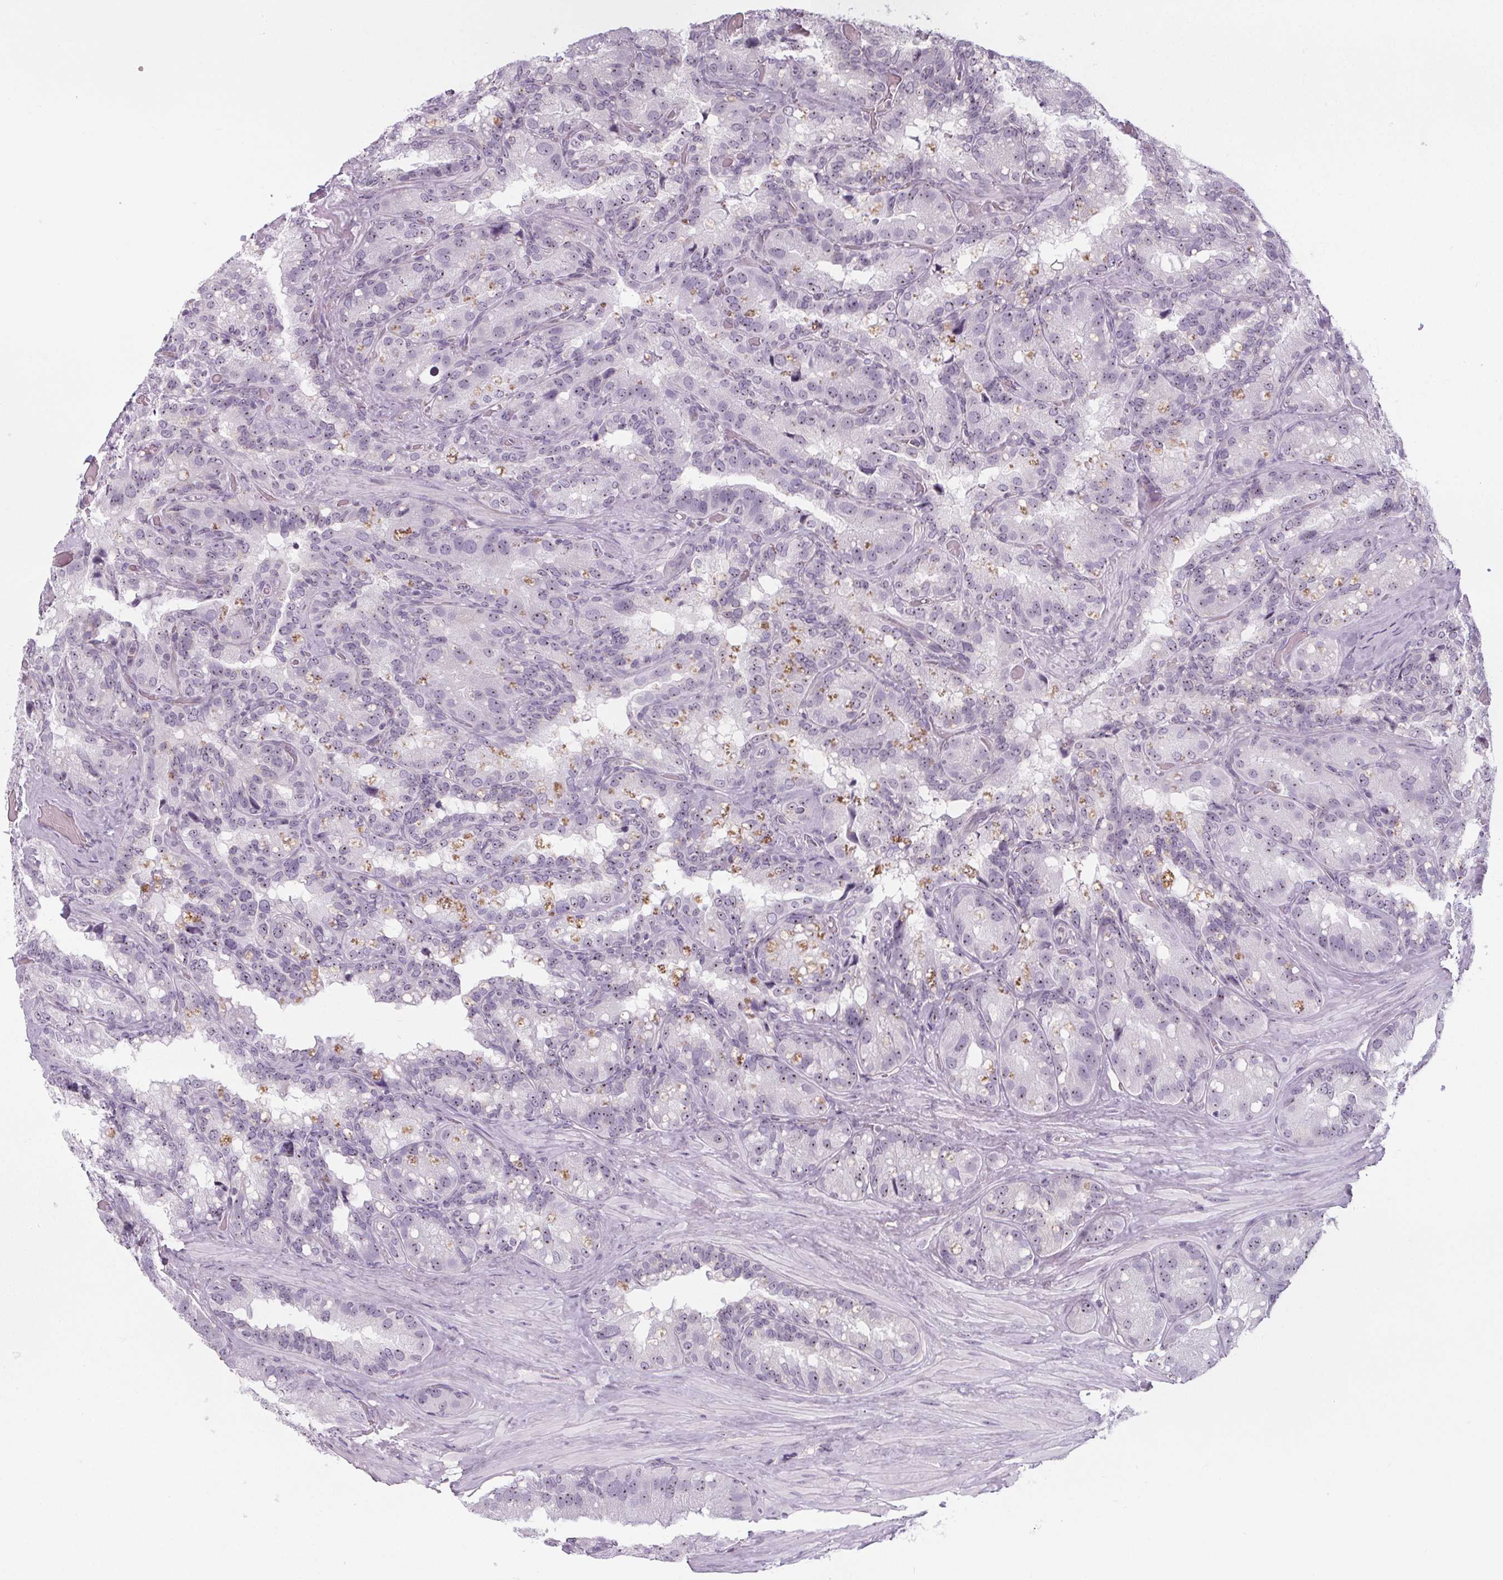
{"staining": {"intensity": "weak", "quantity": "<25%", "location": "nuclear"}, "tissue": "seminal vesicle", "cell_type": "Glandular cells", "image_type": "normal", "snomed": [{"axis": "morphology", "description": "Normal tissue, NOS"}, {"axis": "topography", "description": "Seminal veicle"}], "caption": "This is a micrograph of IHC staining of benign seminal vesicle, which shows no positivity in glandular cells.", "gene": "NOLC1", "patient": {"sex": "male", "age": 60}}